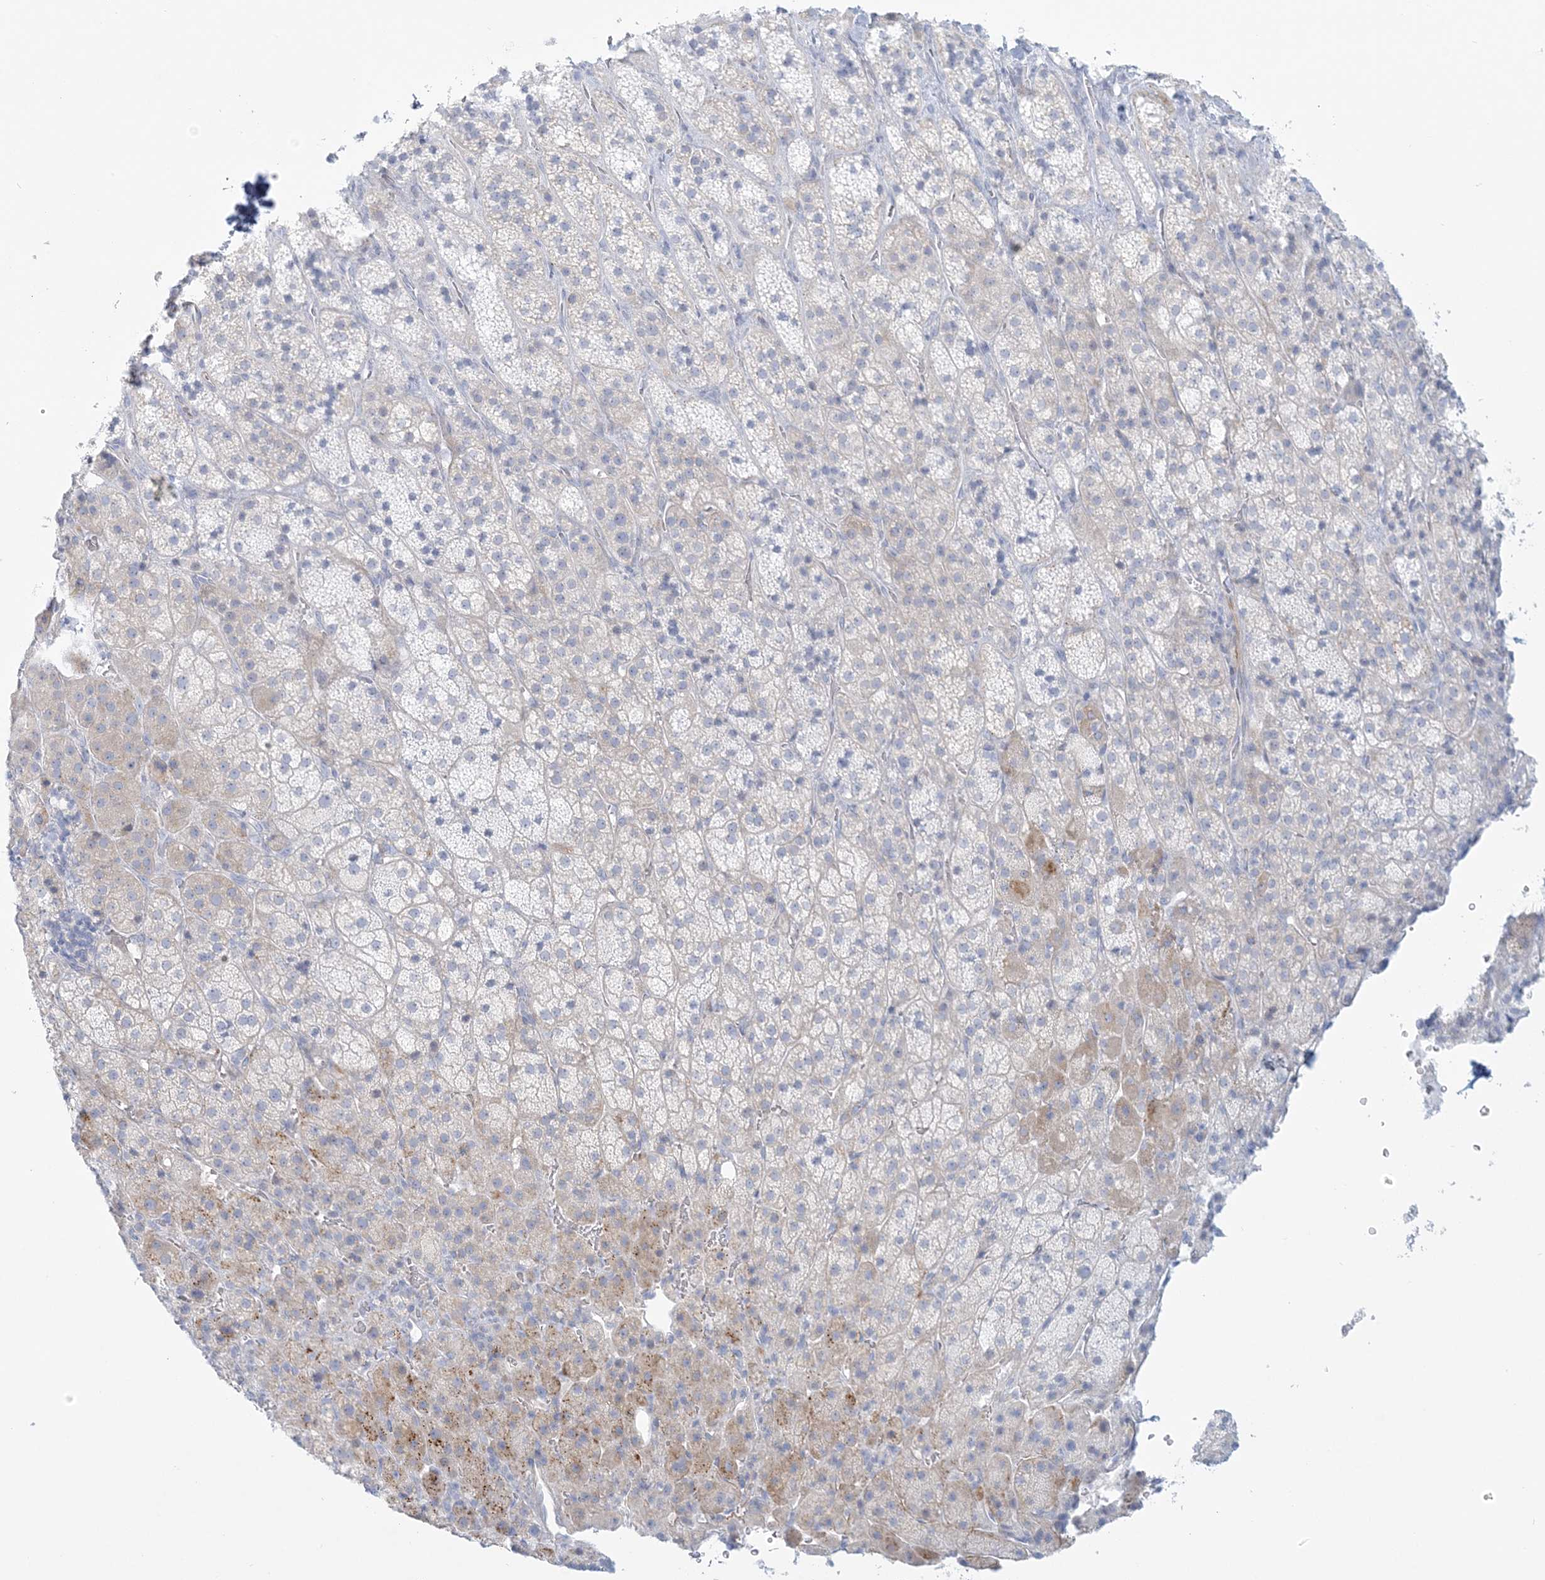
{"staining": {"intensity": "weak", "quantity": "<25%", "location": "cytoplasmic/membranous"}, "tissue": "adrenal gland", "cell_type": "Glandular cells", "image_type": "normal", "snomed": [{"axis": "morphology", "description": "Normal tissue, NOS"}, {"axis": "topography", "description": "Adrenal gland"}], "caption": "The micrograph displays no staining of glandular cells in normal adrenal gland. (Immunohistochemistry, brightfield microscopy, high magnification).", "gene": "ADGB", "patient": {"sex": "female", "age": 57}}